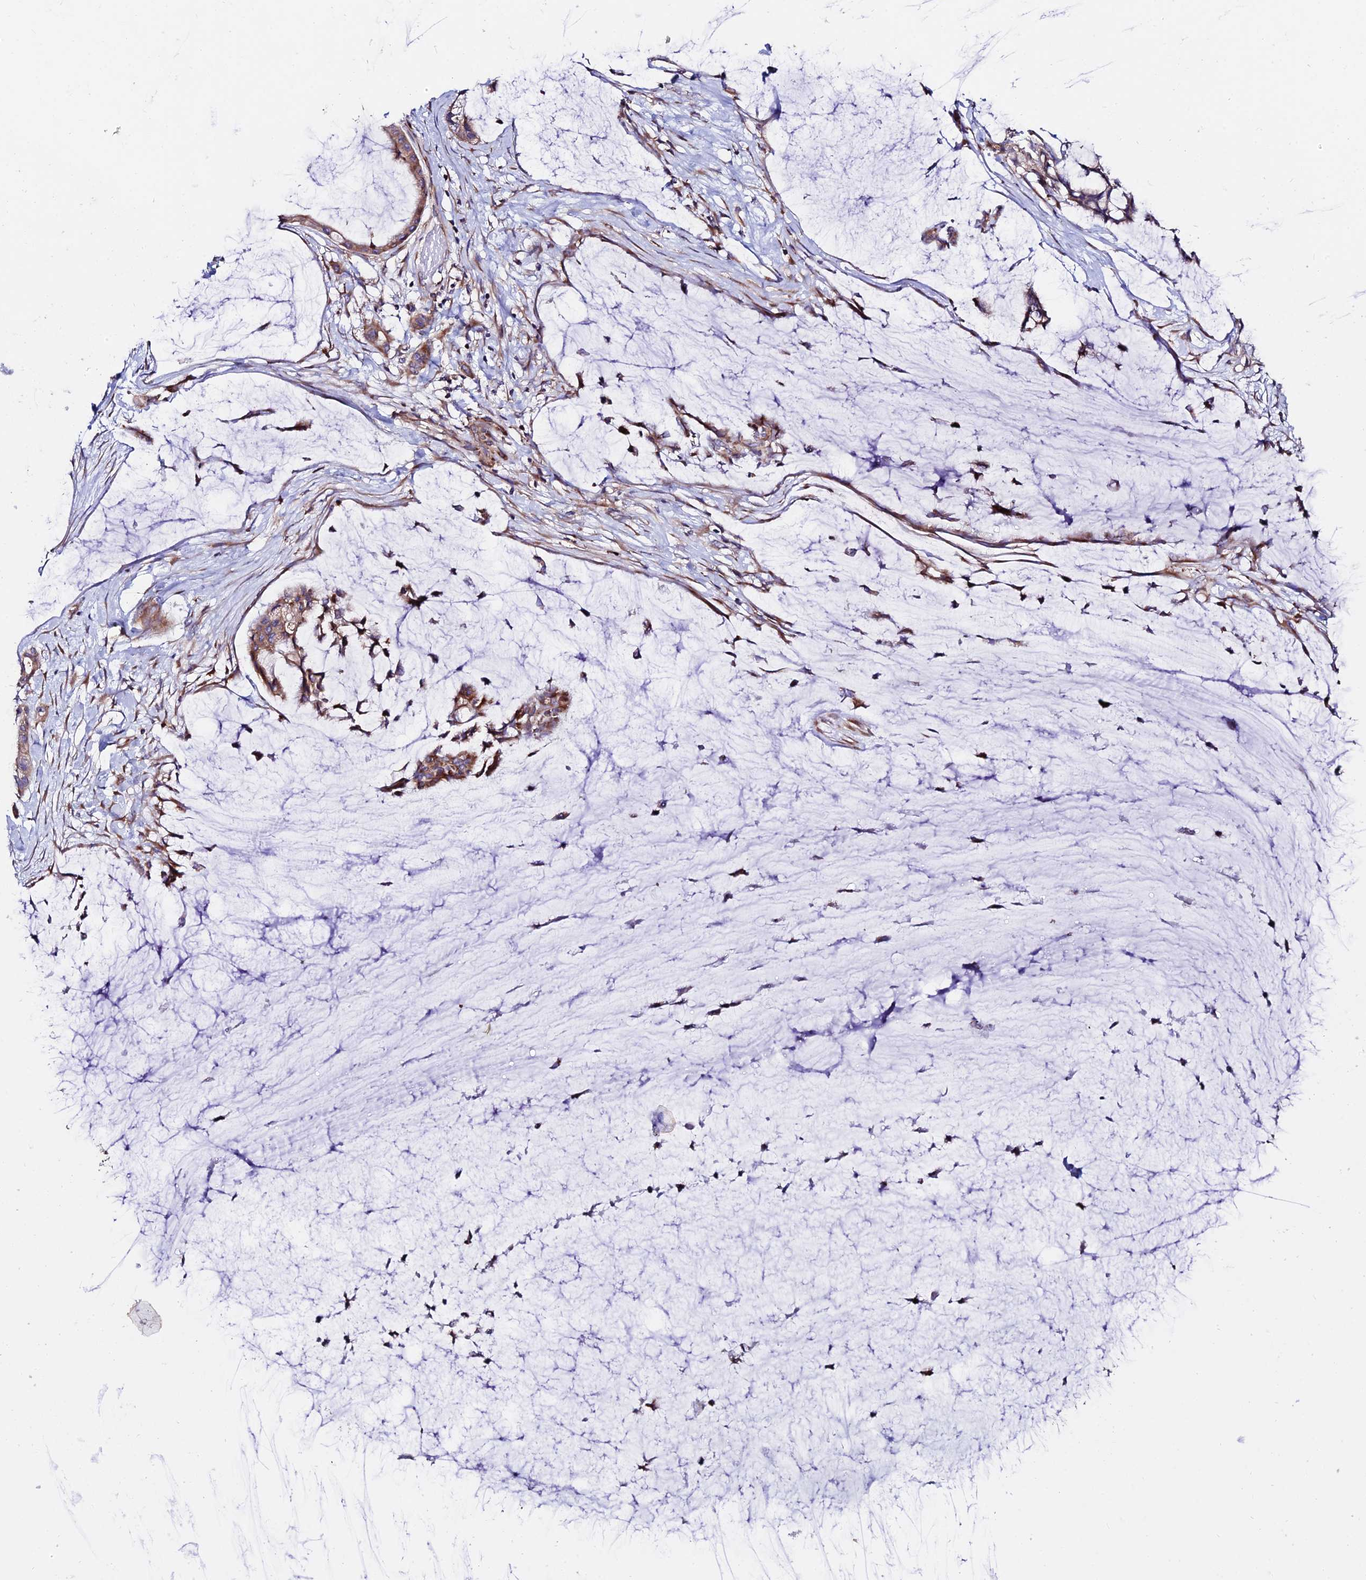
{"staining": {"intensity": "moderate", "quantity": ">75%", "location": "cytoplasmic/membranous"}, "tissue": "ovarian cancer", "cell_type": "Tumor cells", "image_type": "cancer", "snomed": [{"axis": "morphology", "description": "Cystadenocarcinoma, mucinous, NOS"}, {"axis": "topography", "description": "Ovary"}], "caption": "High-magnification brightfield microscopy of mucinous cystadenocarcinoma (ovarian) stained with DAB (brown) and counterstained with hematoxylin (blue). tumor cells exhibit moderate cytoplasmic/membranous positivity is present in approximately>75% of cells.", "gene": "EIF3K", "patient": {"sex": "female", "age": 39}}